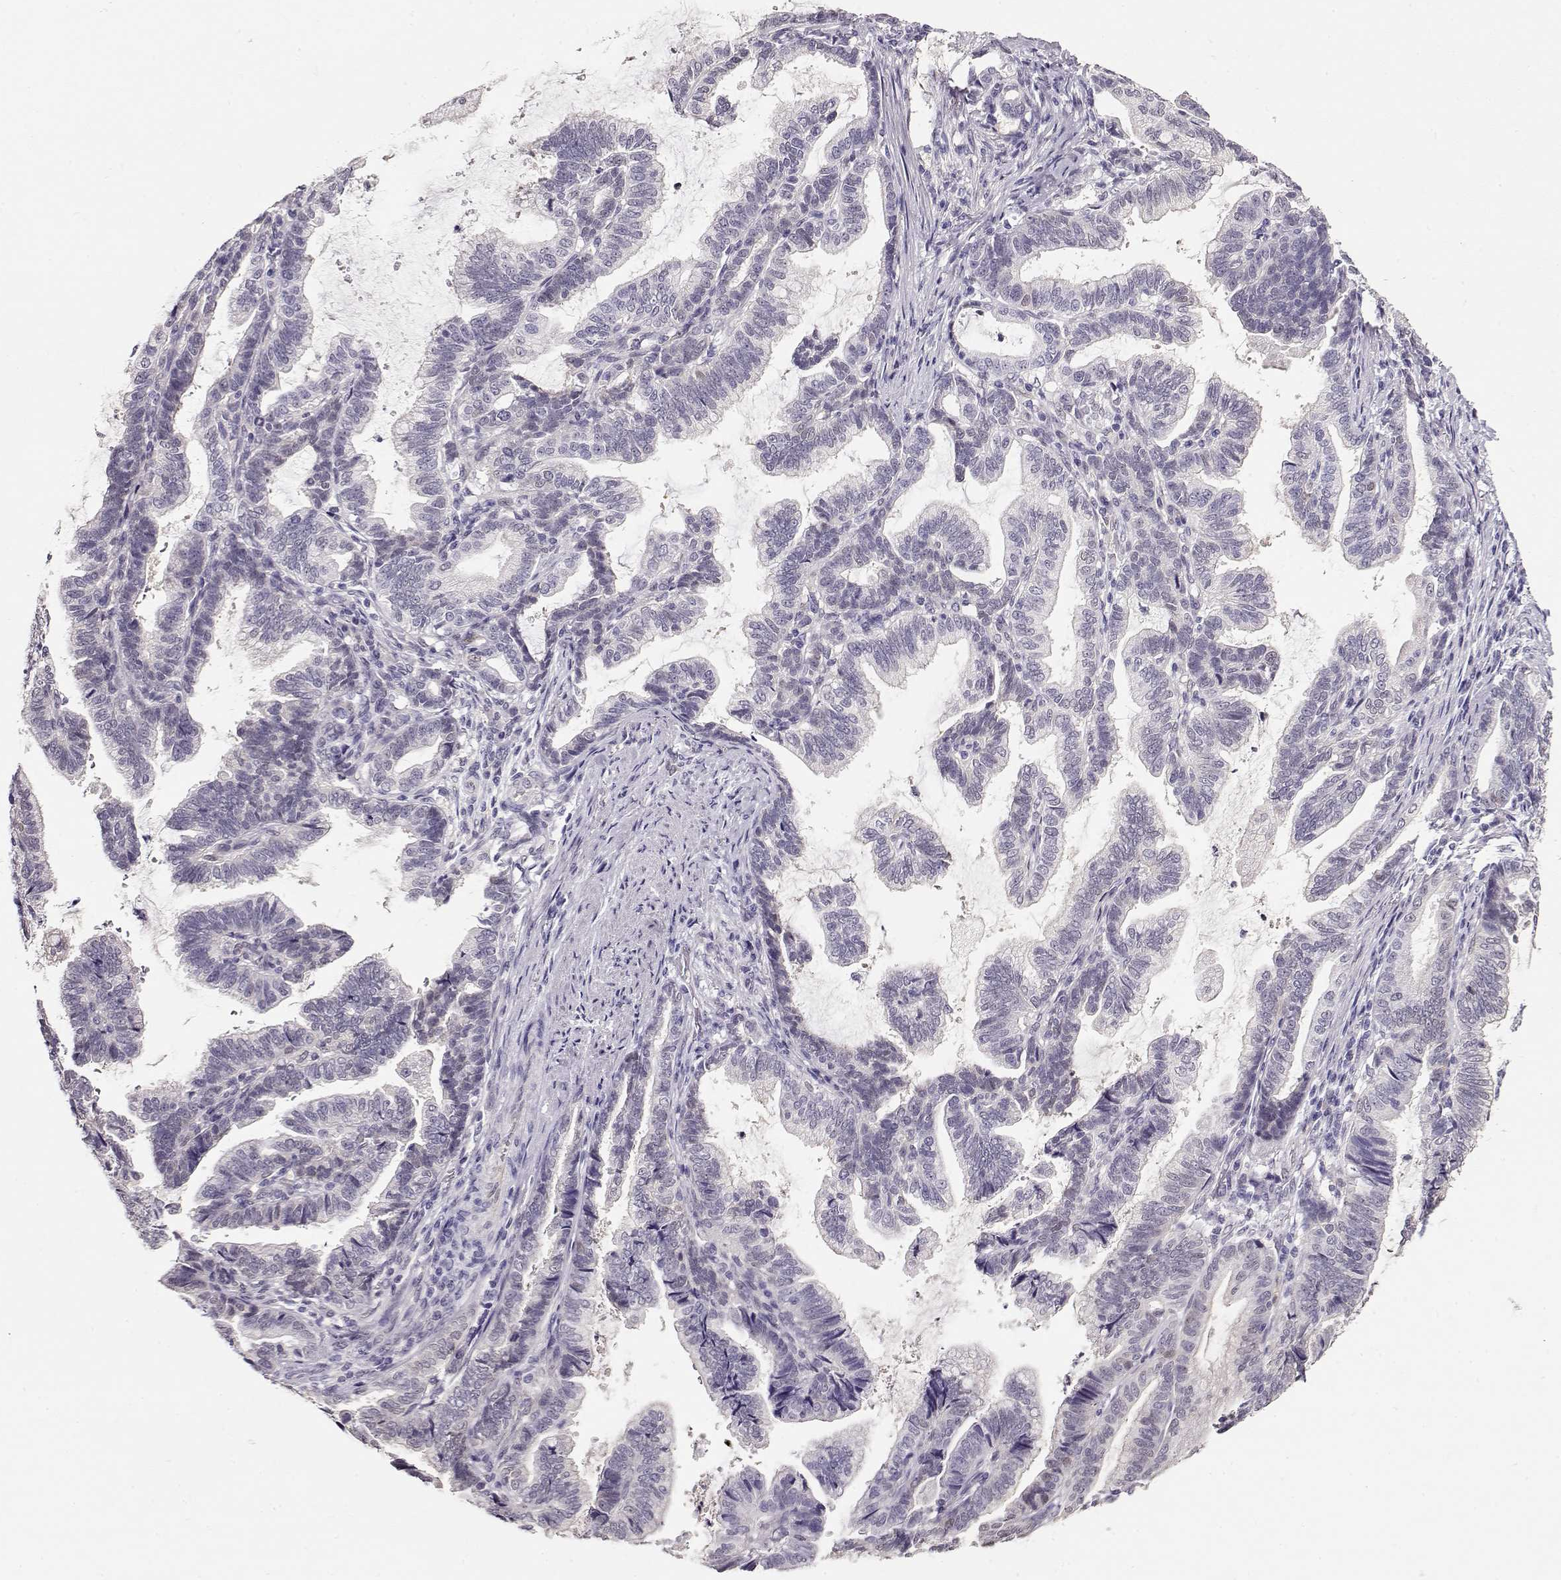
{"staining": {"intensity": "negative", "quantity": "none", "location": "none"}, "tissue": "stomach cancer", "cell_type": "Tumor cells", "image_type": "cancer", "snomed": [{"axis": "morphology", "description": "Adenocarcinoma, NOS"}, {"axis": "topography", "description": "Stomach"}], "caption": "This micrograph is of stomach cancer stained with immunohistochemistry to label a protein in brown with the nuclei are counter-stained blue. There is no expression in tumor cells. (Stains: DAB immunohistochemistry (IHC) with hematoxylin counter stain, Microscopy: brightfield microscopy at high magnification).", "gene": "CCR8", "patient": {"sex": "male", "age": 83}}